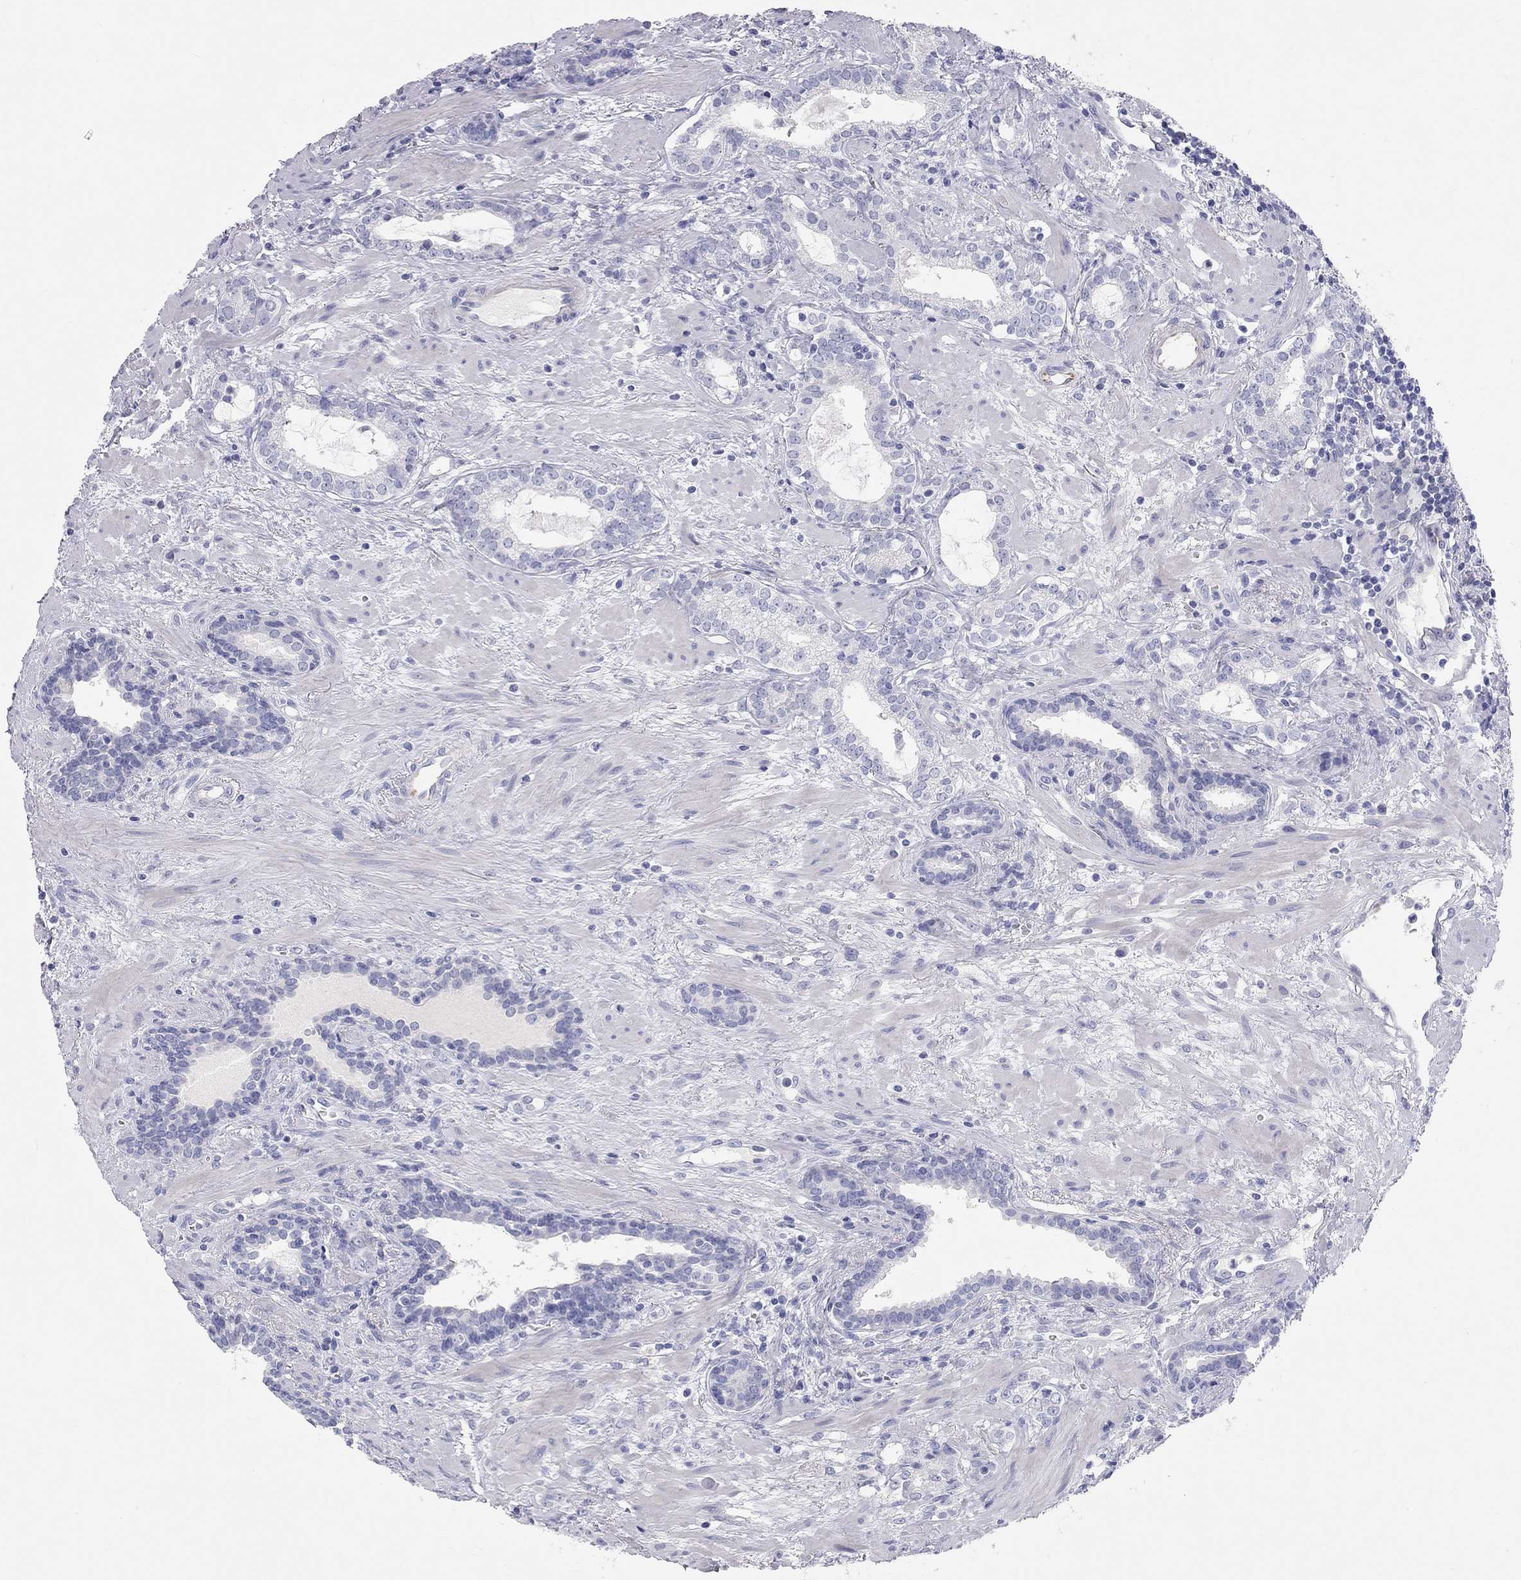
{"staining": {"intensity": "negative", "quantity": "none", "location": "none"}, "tissue": "prostate cancer", "cell_type": "Tumor cells", "image_type": "cancer", "snomed": [{"axis": "morphology", "description": "Adenocarcinoma, NOS"}, {"axis": "topography", "description": "Prostate"}], "caption": "This is an immunohistochemistry (IHC) micrograph of adenocarcinoma (prostate). There is no expression in tumor cells.", "gene": "PCDHGC5", "patient": {"sex": "male", "age": 66}}